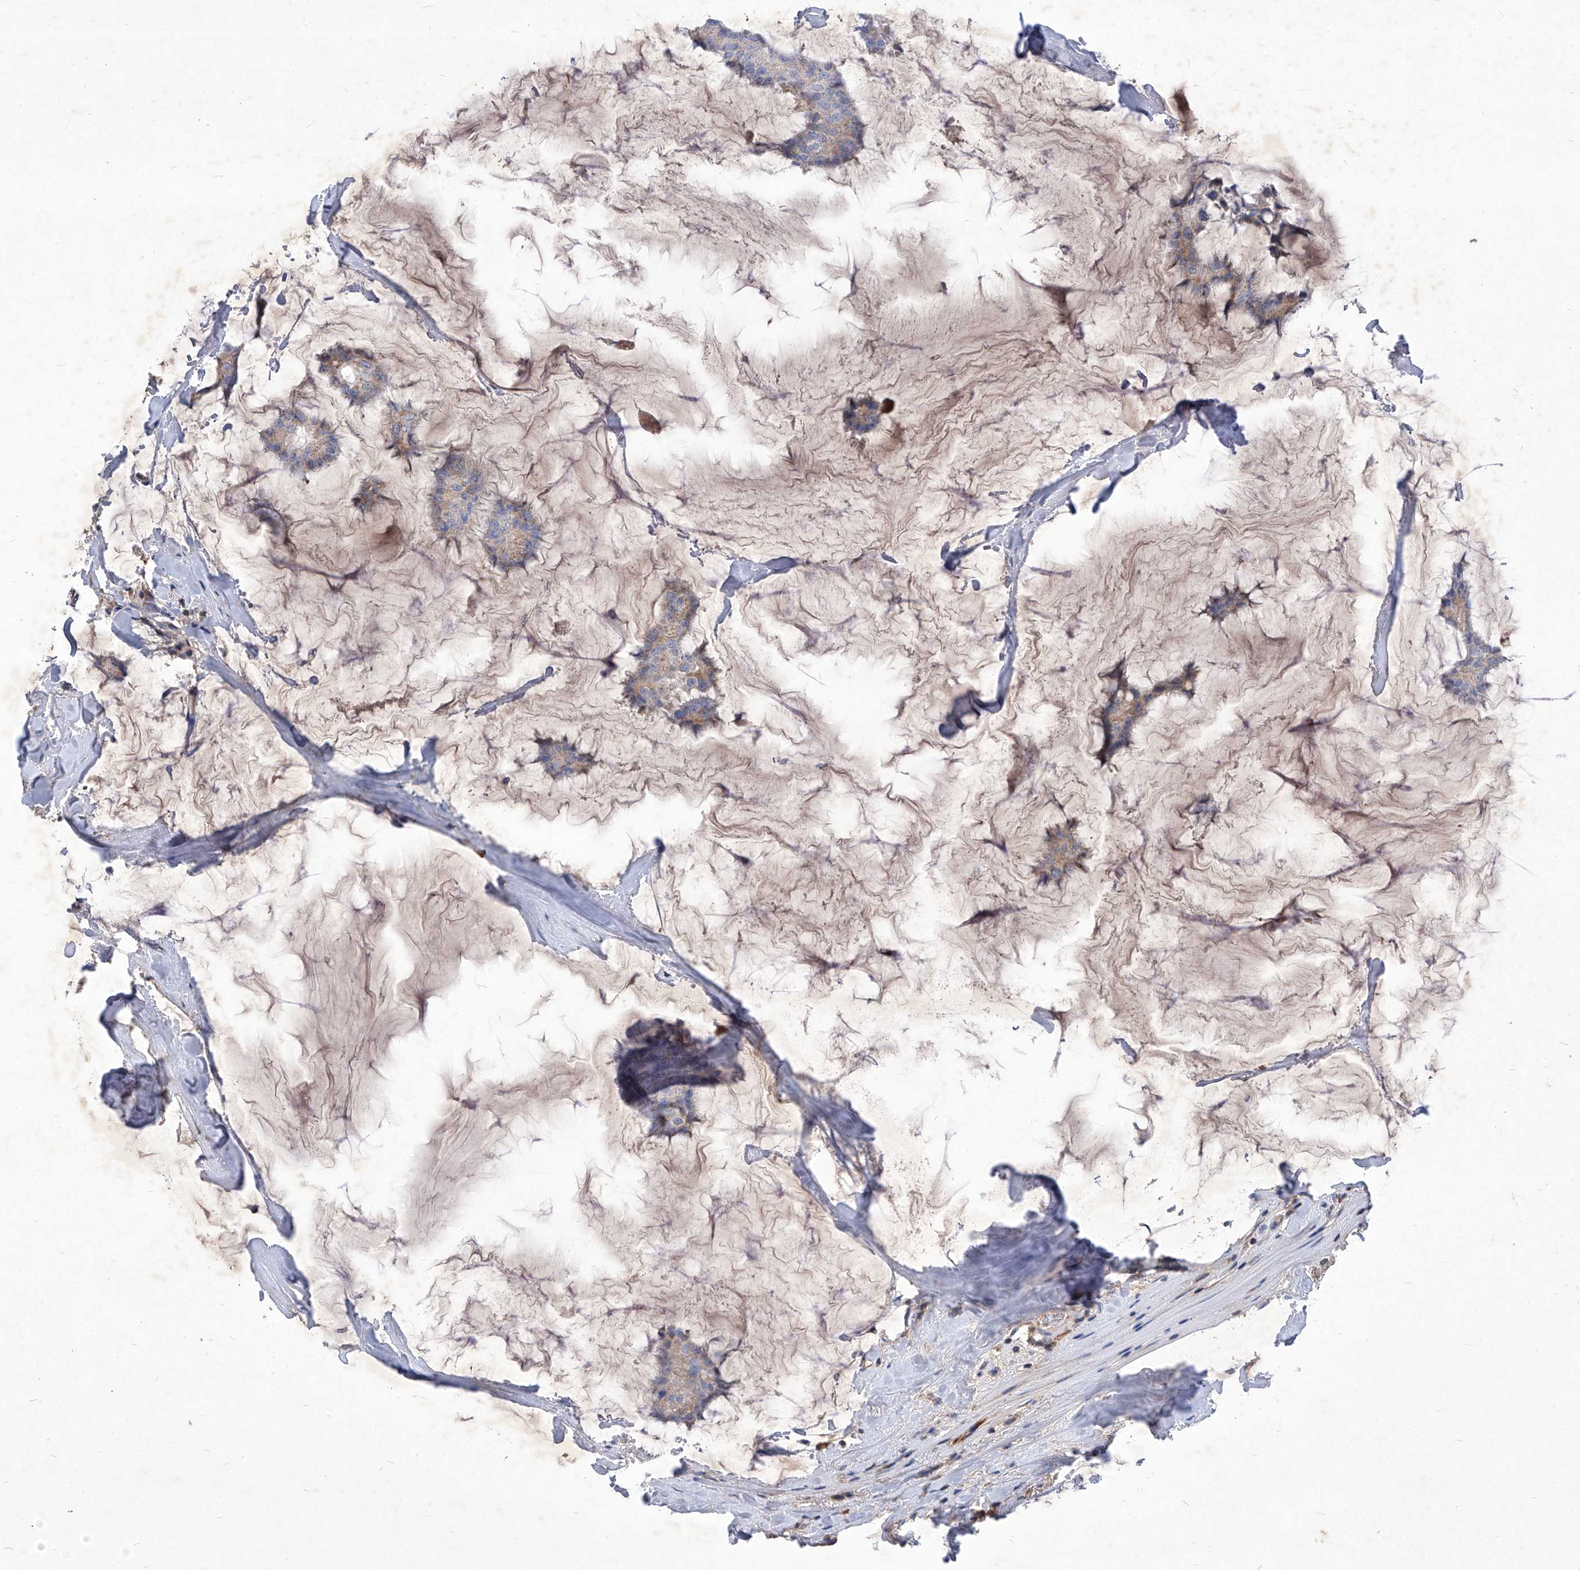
{"staining": {"intensity": "weak", "quantity": "25%-75%", "location": "cytoplasmic/membranous"}, "tissue": "breast cancer", "cell_type": "Tumor cells", "image_type": "cancer", "snomed": [{"axis": "morphology", "description": "Duct carcinoma"}, {"axis": "topography", "description": "Breast"}], "caption": "This histopathology image demonstrates immunohistochemistry (IHC) staining of breast cancer (invasive ductal carcinoma), with low weak cytoplasmic/membranous staining in about 25%-75% of tumor cells.", "gene": "EPHA8", "patient": {"sex": "female", "age": 93}}